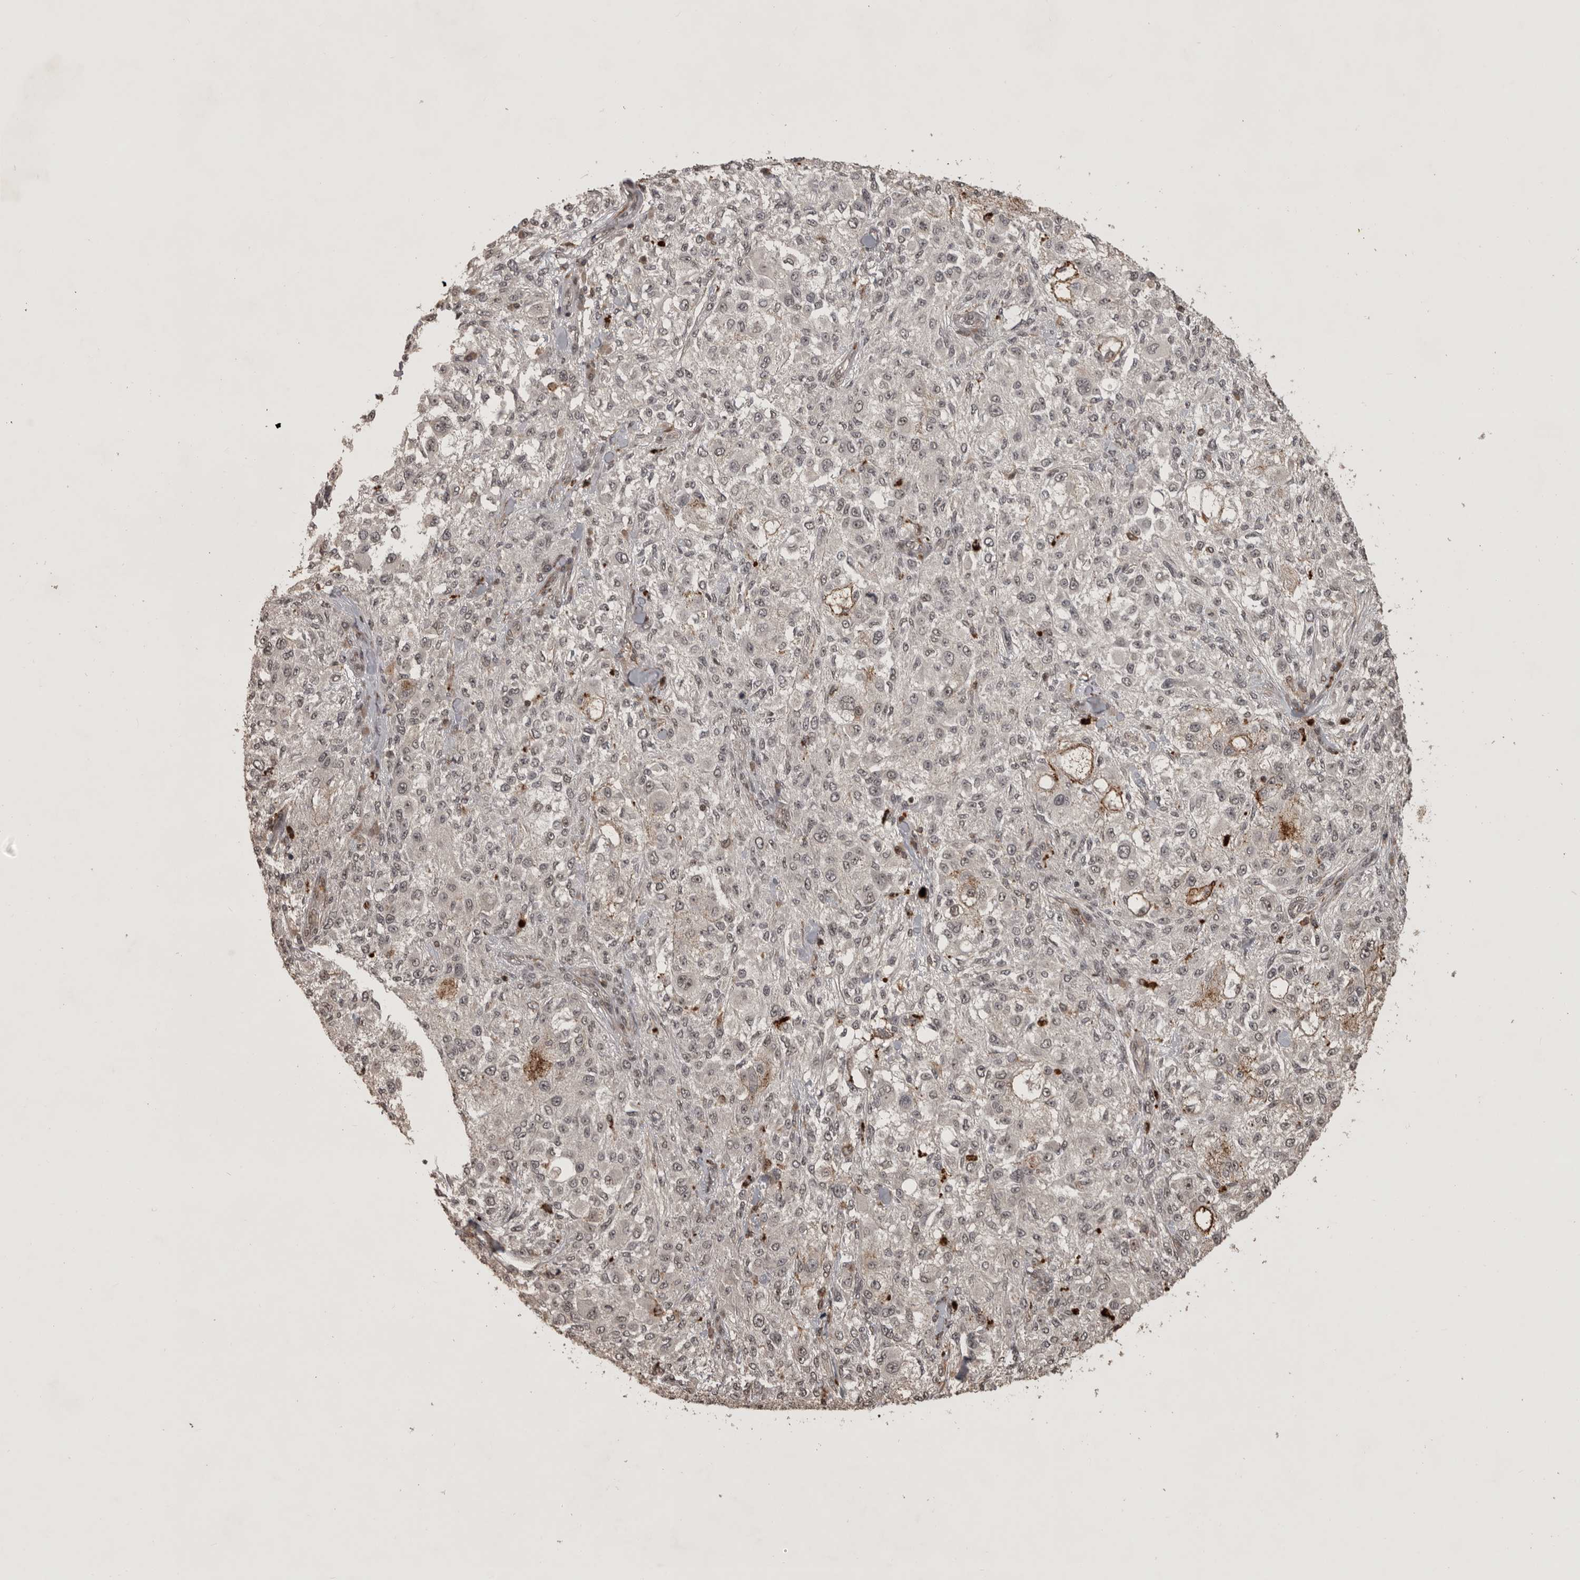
{"staining": {"intensity": "weak", "quantity": "<25%", "location": "nuclear"}, "tissue": "melanoma", "cell_type": "Tumor cells", "image_type": "cancer", "snomed": [{"axis": "morphology", "description": "Necrosis, NOS"}, {"axis": "morphology", "description": "Malignant melanoma, NOS"}, {"axis": "topography", "description": "Skin"}], "caption": "Immunohistochemical staining of human malignant melanoma shows no significant positivity in tumor cells.", "gene": "CBLL1", "patient": {"sex": "female", "age": 87}}